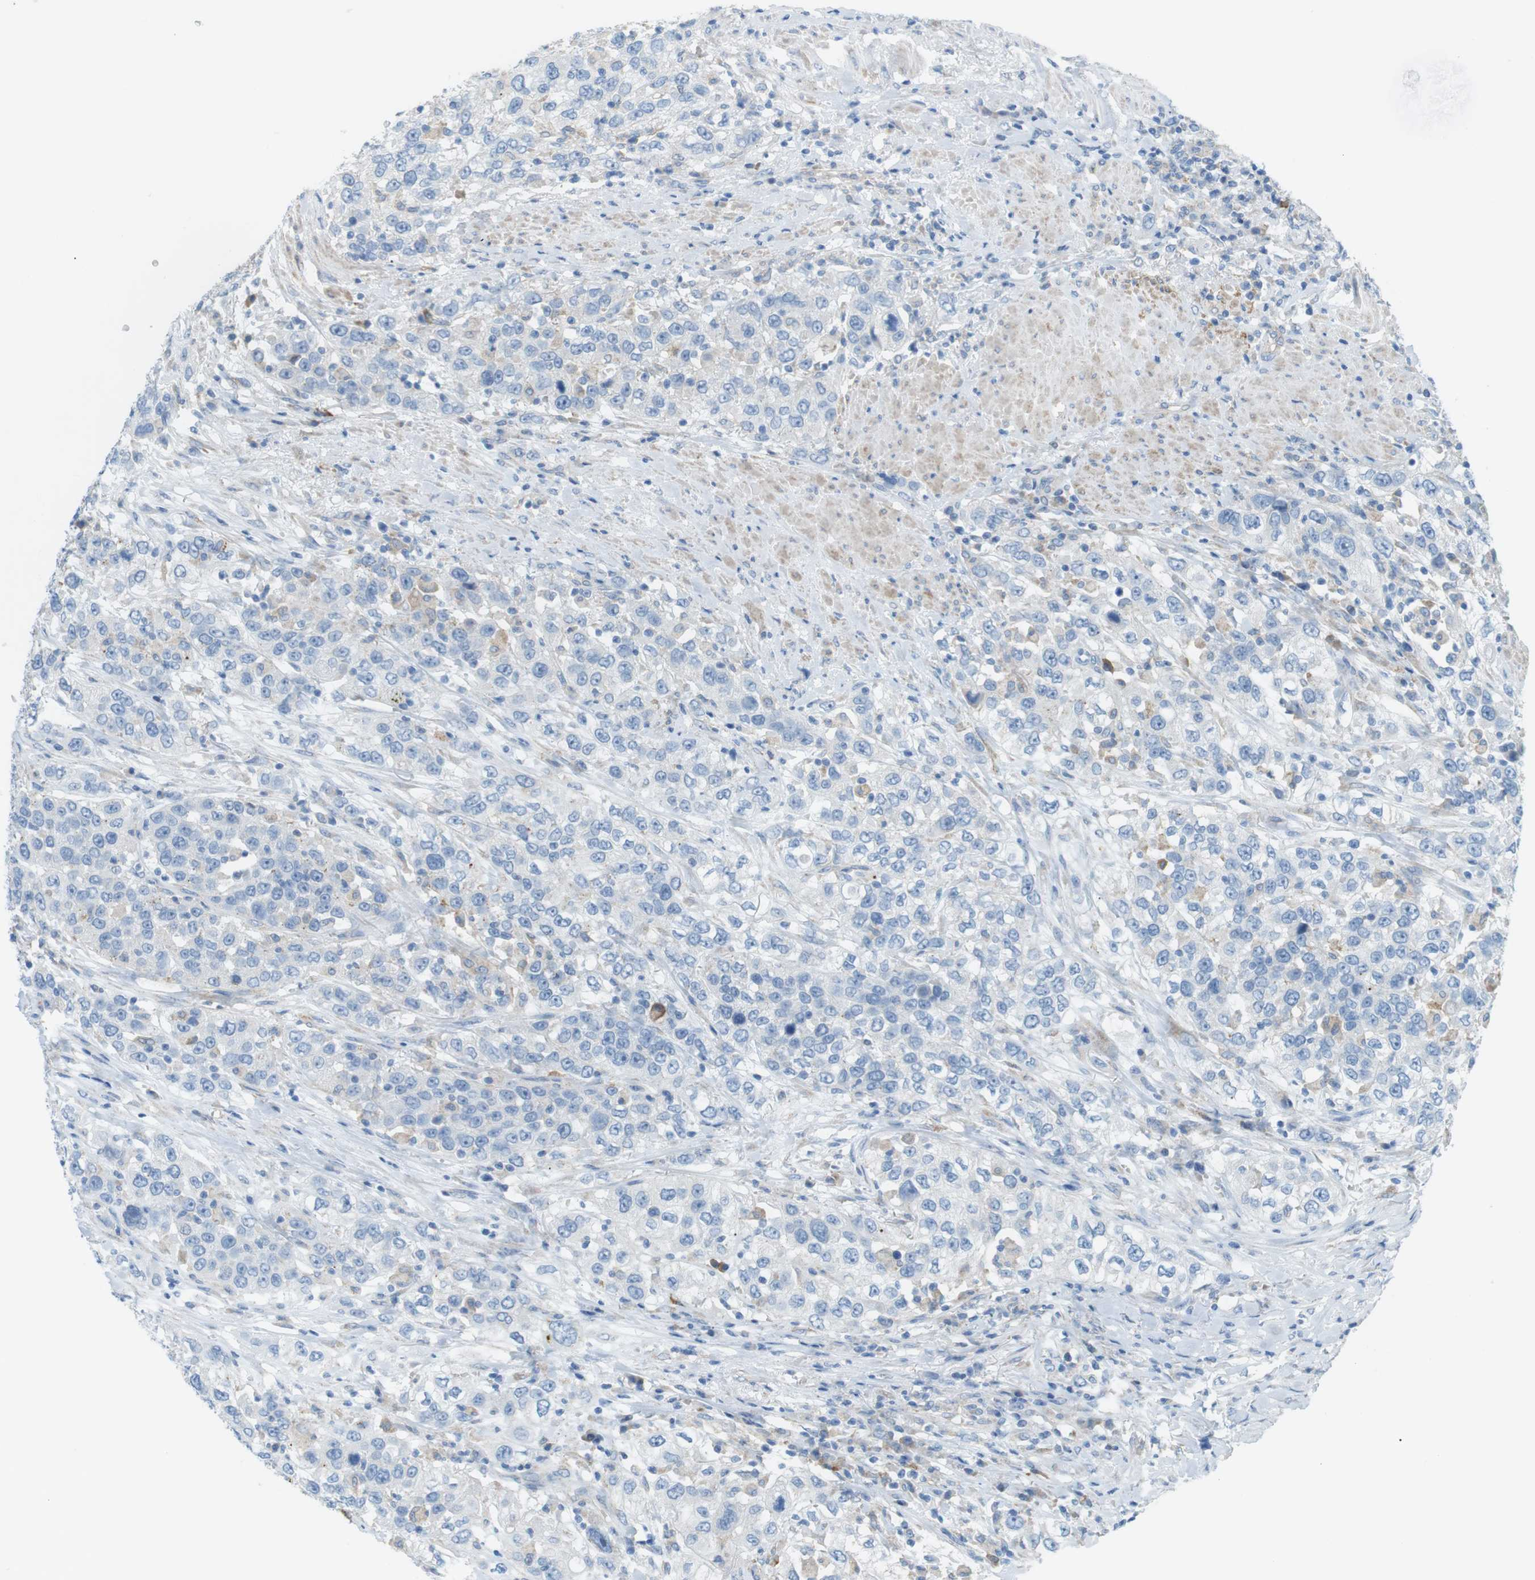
{"staining": {"intensity": "negative", "quantity": "none", "location": "none"}, "tissue": "urothelial cancer", "cell_type": "Tumor cells", "image_type": "cancer", "snomed": [{"axis": "morphology", "description": "Urothelial carcinoma, High grade"}, {"axis": "topography", "description": "Urinary bladder"}], "caption": "Urothelial cancer was stained to show a protein in brown. There is no significant expression in tumor cells. The staining was performed using DAB (3,3'-diaminobenzidine) to visualize the protein expression in brown, while the nuclei were stained in blue with hematoxylin (Magnification: 20x).", "gene": "VAMP1", "patient": {"sex": "female", "age": 80}}